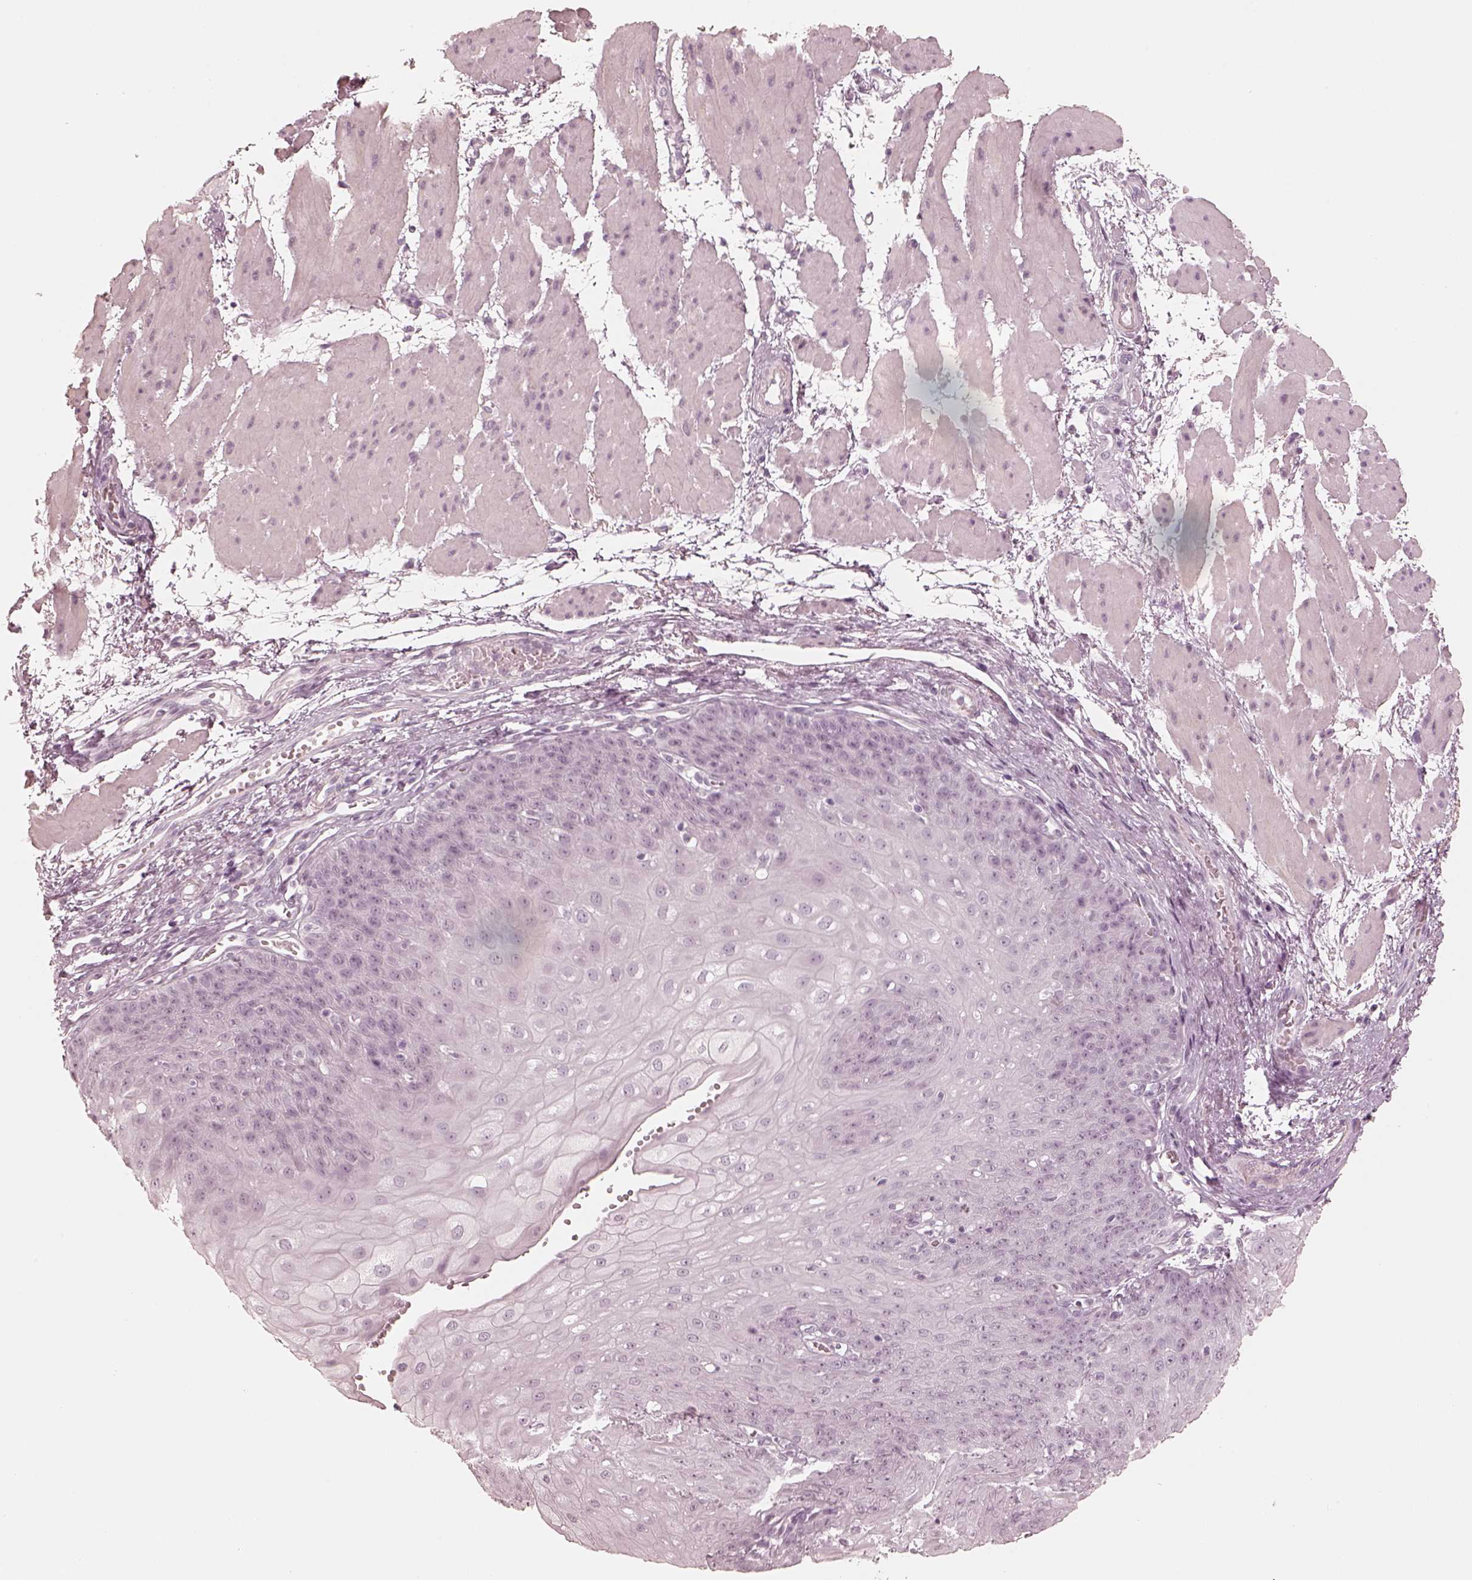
{"staining": {"intensity": "negative", "quantity": "none", "location": "none"}, "tissue": "esophagus", "cell_type": "Squamous epithelial cells", "image_type": "normal", "snomed": [{"axis": "morphology", "description": "Normal tissue, NOS"}, {"axis": "topography", "description": "Esophagus"}], "caption": "A high-resolution photomicrograph shows immunohistochemistry staining of benign esophagus, which demonstrates no significant expression in squamous epithelial cells. (Stains: DAB (3,3'-diaminobenzidine) immunohistochemistry with hematoxylin counter stain, Microscopy: brightfield microscopy at high magnification).", "gene": "CALR3", "patient": {"sex": "male", "age": 71}}